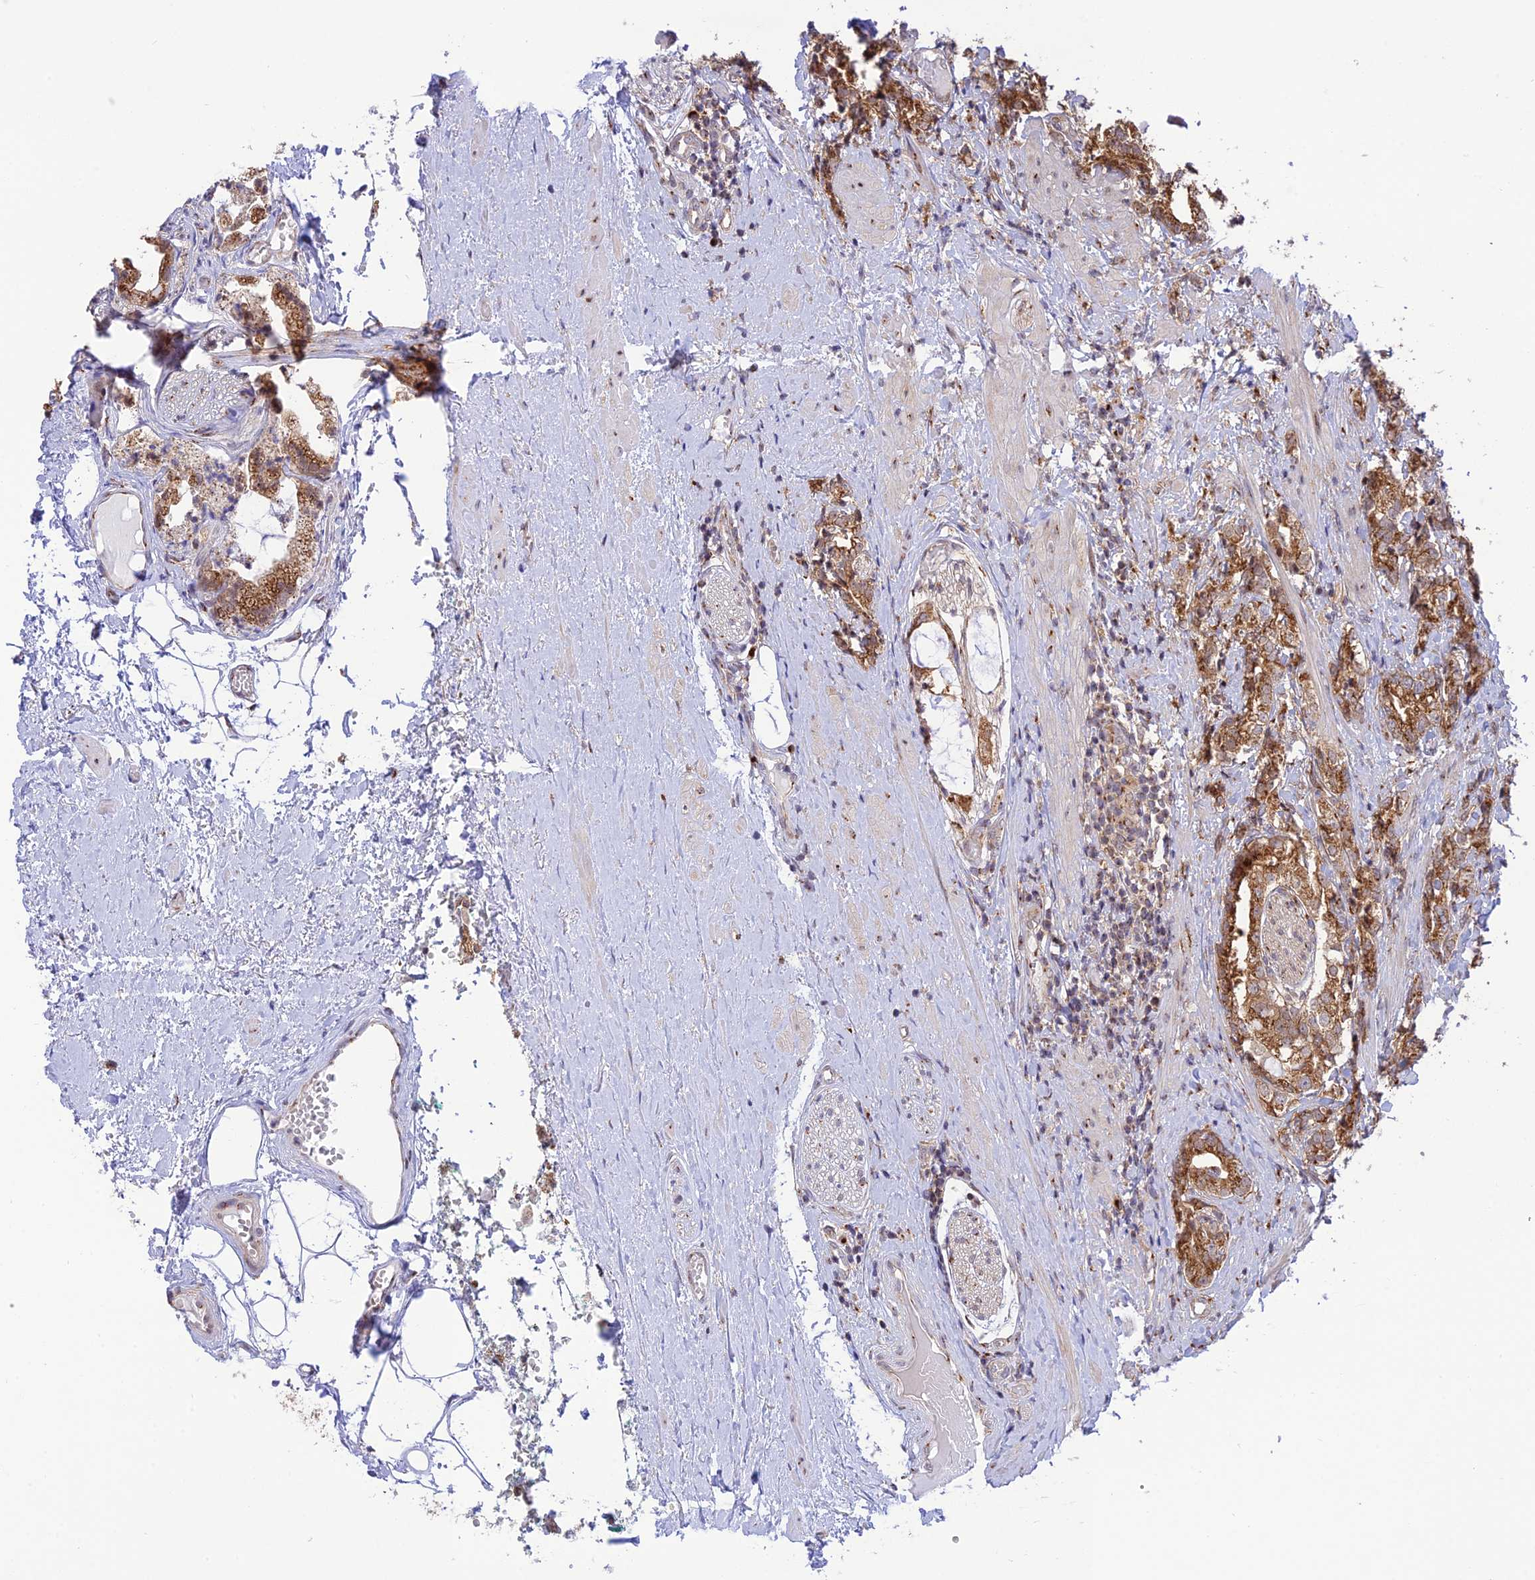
{"staining": {"intensity": "strong", "quantity": ">75%", "location": "cytoplasmic/membranous"}, "tissue": "prostate cancer", "cell_type": "Tumor cells", "image_type": "cancer", "snomed": [{"axis": "morphology", "description": "Adenocarcinoma, High grade"}, {"axis": "topography", "description": "Prostate"}], "caption": "Protein analysis of adenocarcinoma (high-grade) (prostate) tissue reveals strong cytoplasmic/membranous staining in approximately >75% of tumor cells. (DAB IHC with brightfield microscopy, high magnification).", "gene": "GOLGA3", "patient": {"sex": "male", "age": 69}}